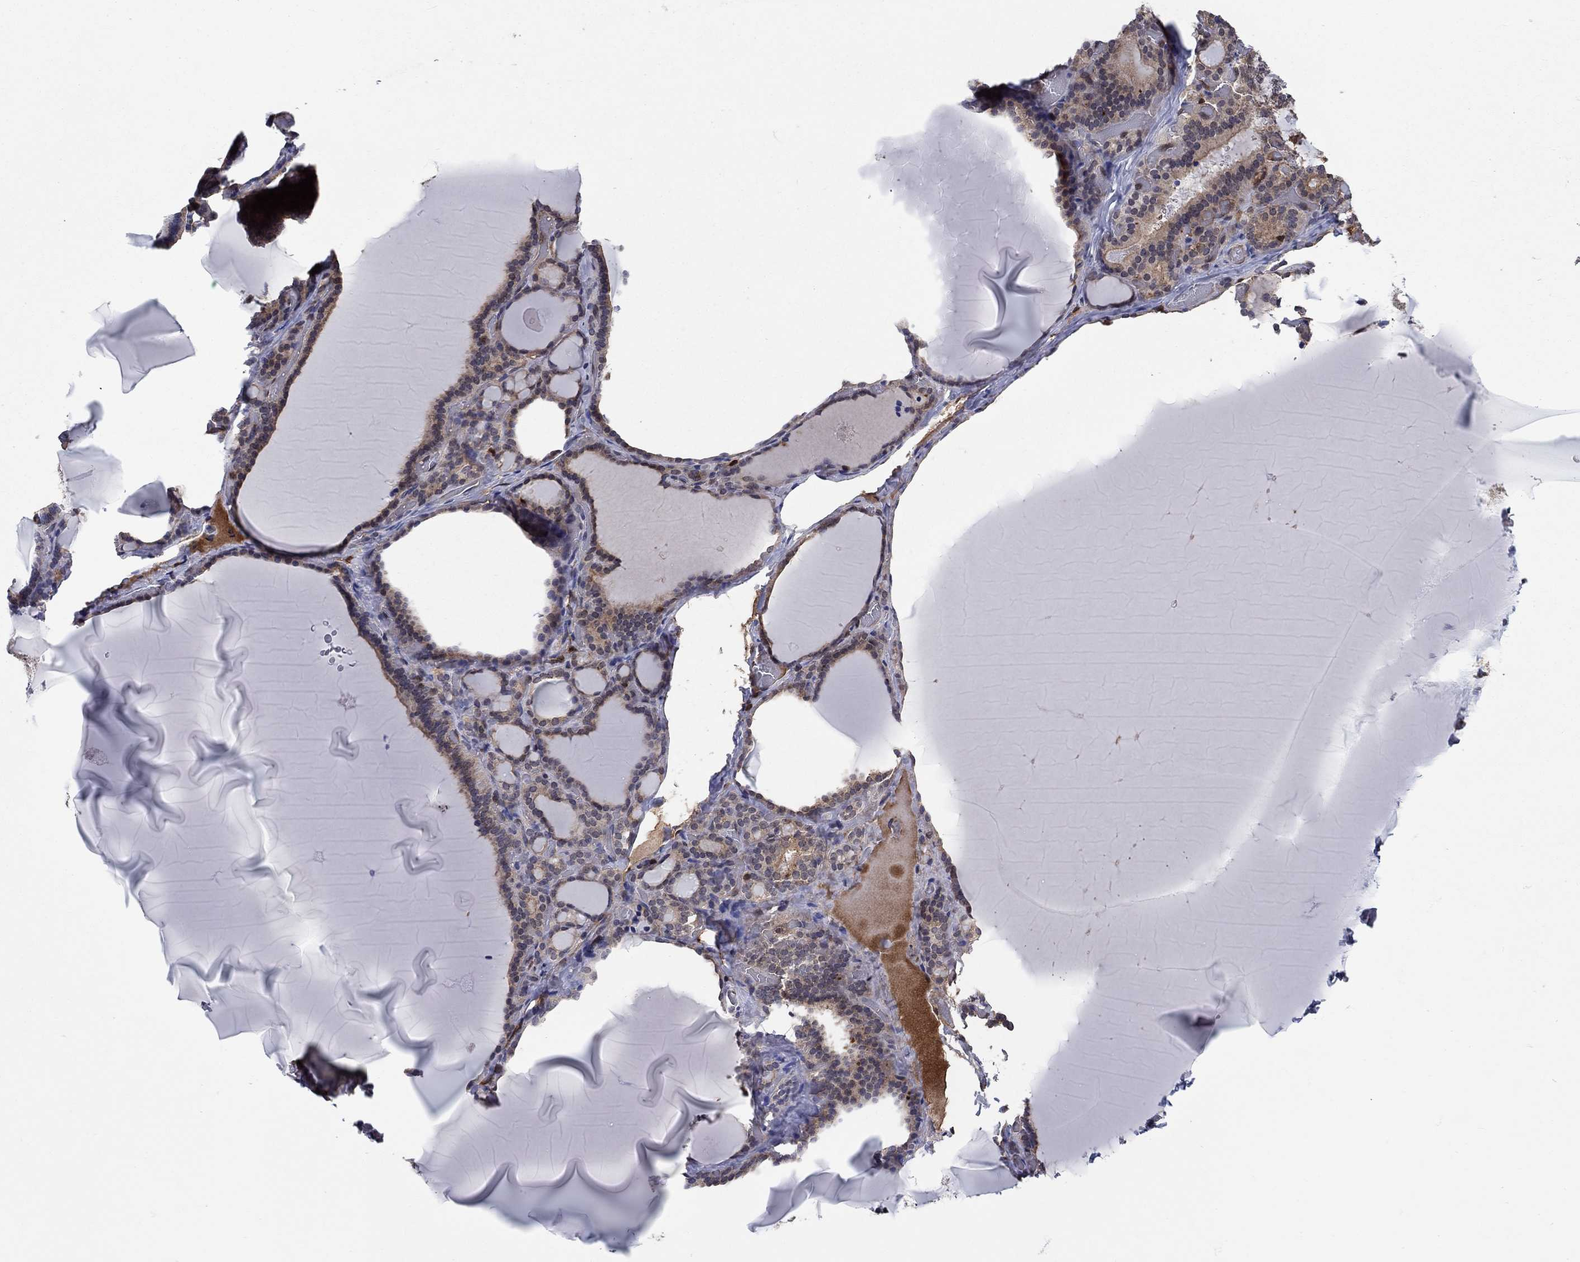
{"staining": {"intensity": "weak", "quantity": ">75%", "location": "cytoplasmic/membranous"}, "tissue": "thyroid gland", "cell_type": "Glandular cells", "image_type": "normal", "snomed": [{"axis": "morphology", "description": "Normal tissue, NOS"}, {"axis": "morphology", "description": "Hyperplasia, NOS"}, {"axis": "topography", "description": "Thyroid gland"}], "caption": "An image showing weak cytoplasmic/membranous staining in about >75% of glandular cells in normal thyroid gland, as visualized by brown immunohistochemical staining.", "gene": "AGFG2", "patient": {"sex": "female", "age": 27}}